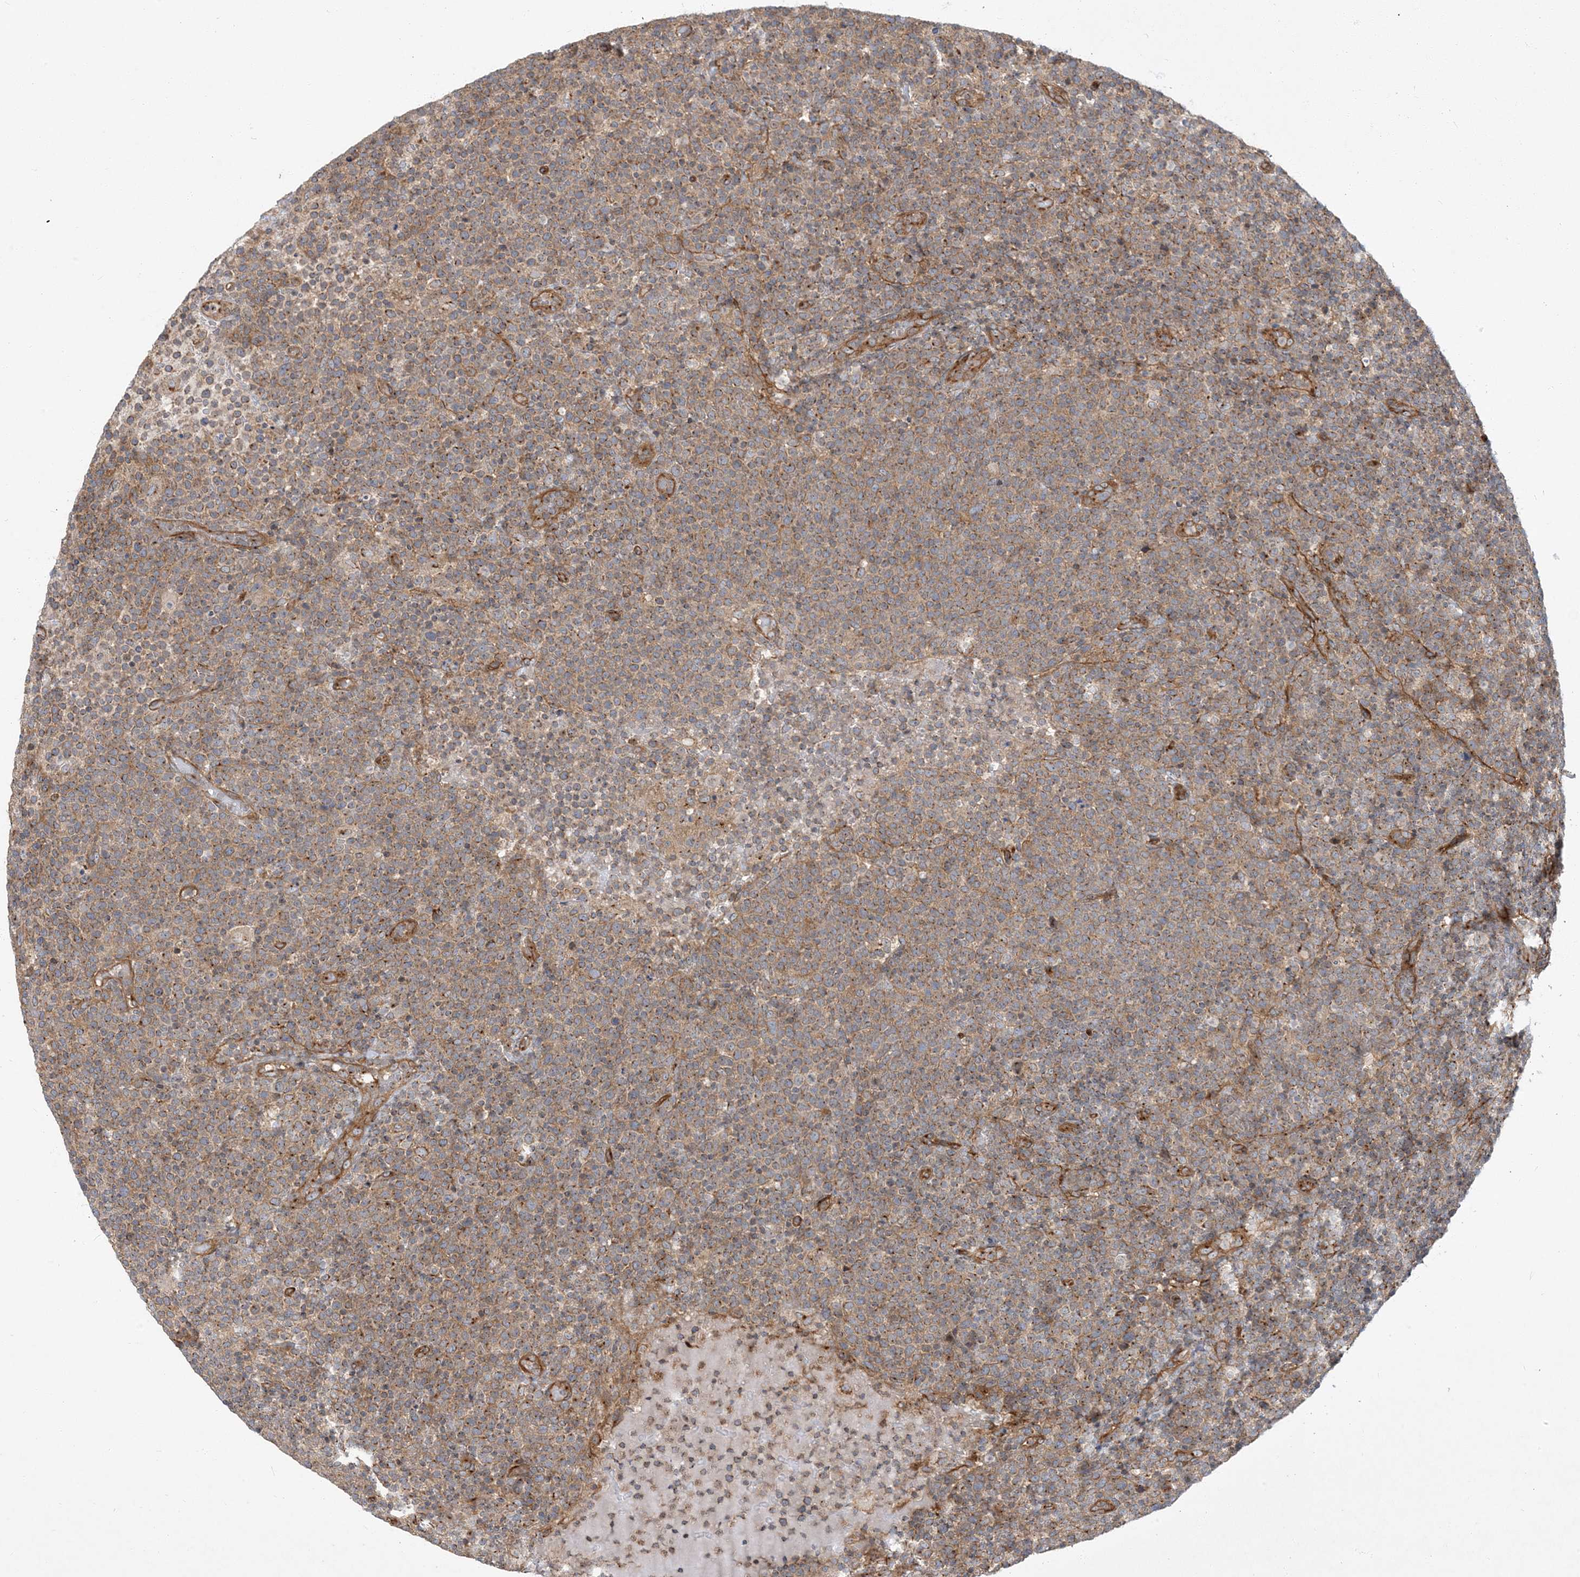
{"staining": {"intensity": "moderate", "quantity": ">75%", "location": "cytoplasmic/membranous"}, "tissue": "lymphoma", "cell_type": "Tumor cells", "image_type": "cancer", "snomed": [{"axis": "morphology", "description": "Malignant lymphoma, non-Hodgkin's type, High grade"}, {"axis": "topography", "description": "Lymph node"}], "caption": "Immunohistochemical staining of high-grade malignant lymphoma, non-Hodgkin's type exhibits medium levels of moderate cytoplasmic/membranous staining in about >75% of tumor cells.", "gene": "ATP23", "patient": {"sex": "male", "age": 61}}